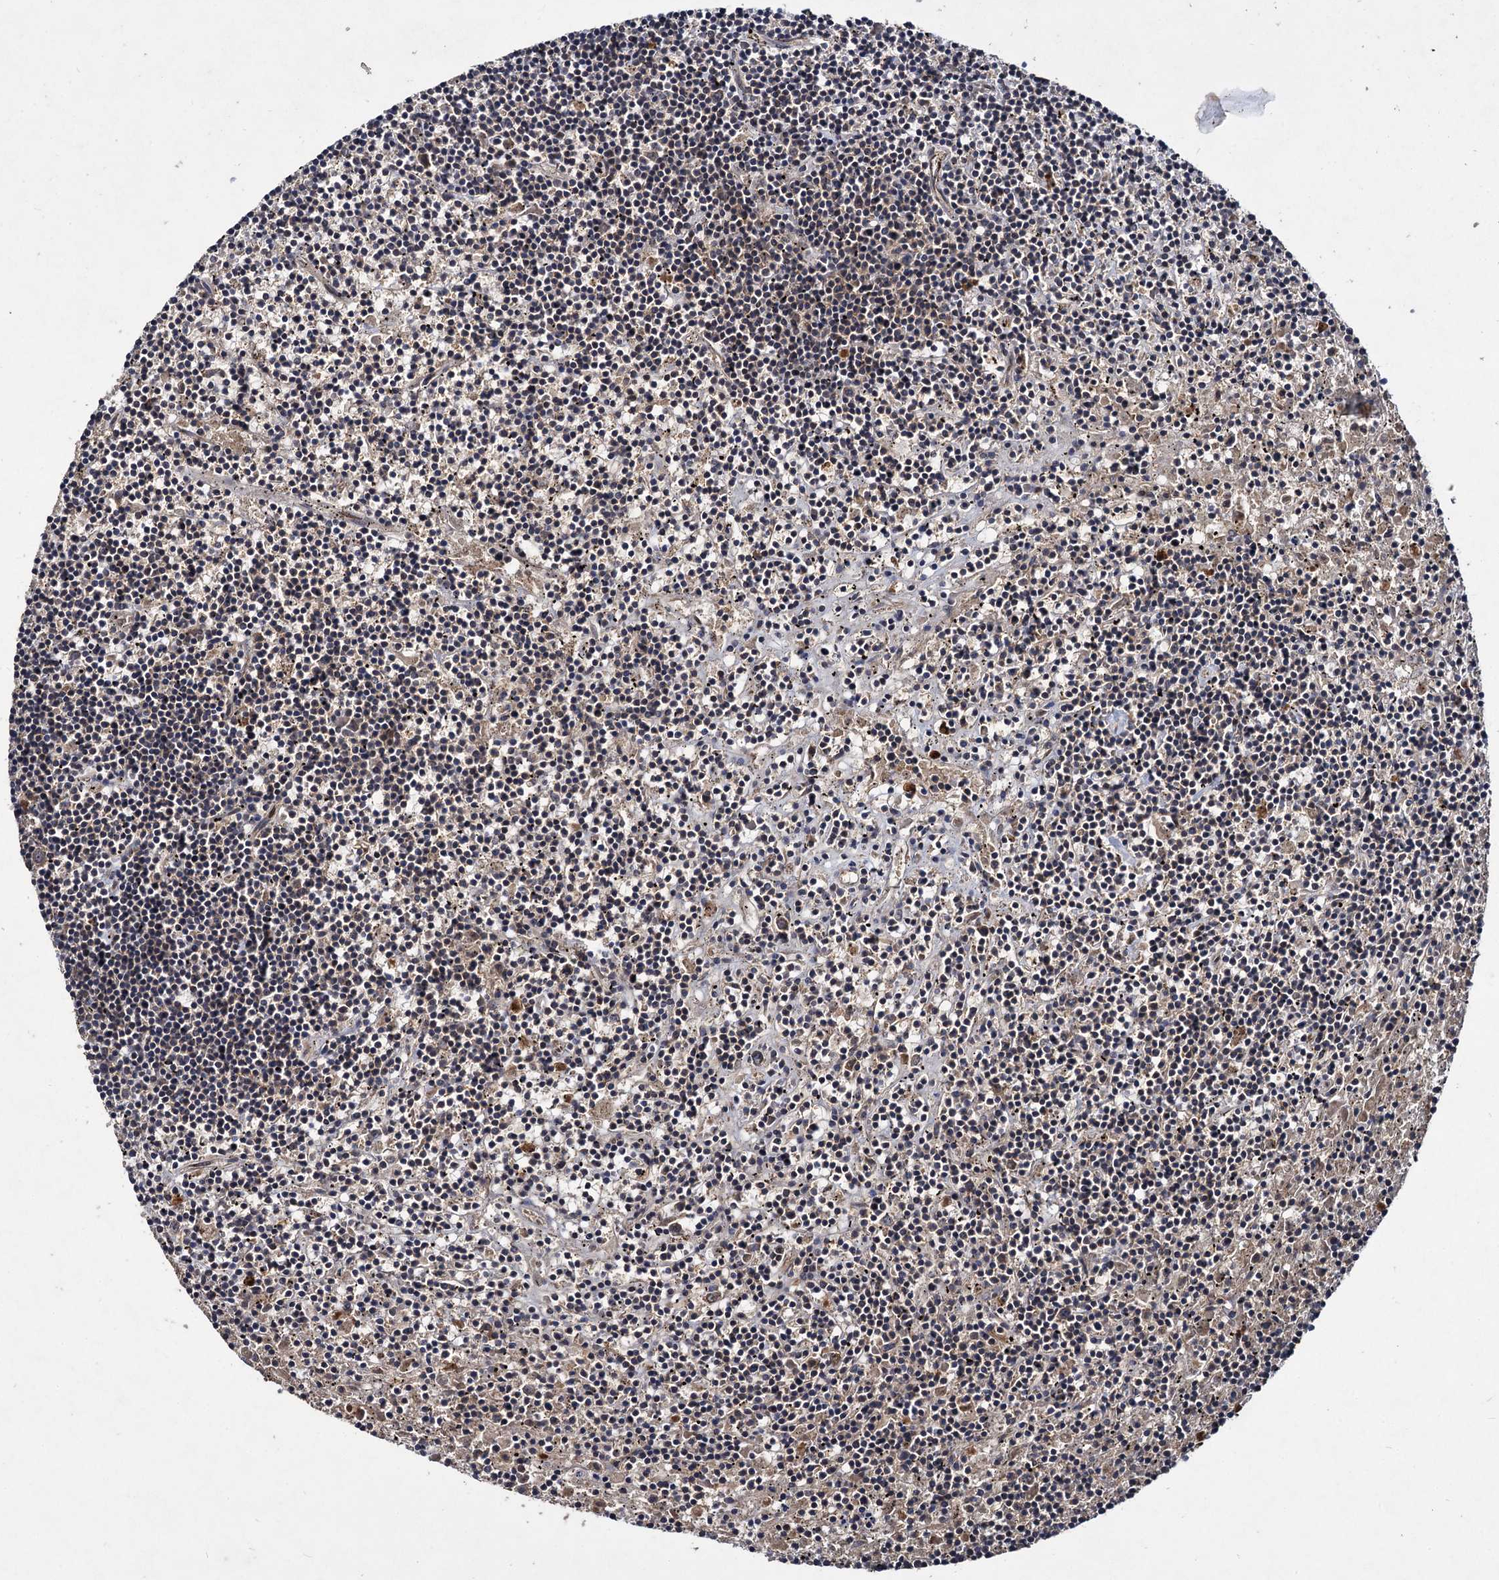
{"staining": {"intensity": "weak", "quantity": "25%-75%", "location": "cytoplasmic/membranous"}, "tissue": "lymphoma", "cell_type": "Tumor cells", "image_type": "cancer", "snomed": [{"axis": "morphology", "description": "Malignant lymphoma, non-Hodgkin's type, Low grade"}, {"axis": "topography", "description": "Spleen"}], "caption": "There is low levels of weak cytoplasmic/membranous staining in tumor cells of malignant lymphoma, non-Hodgkin's type (low-grade), as demonstrated by immunohistochemical staining (brown color).", "gene": "DCP1B", "patient": {"sex": "male", "age": 76}}